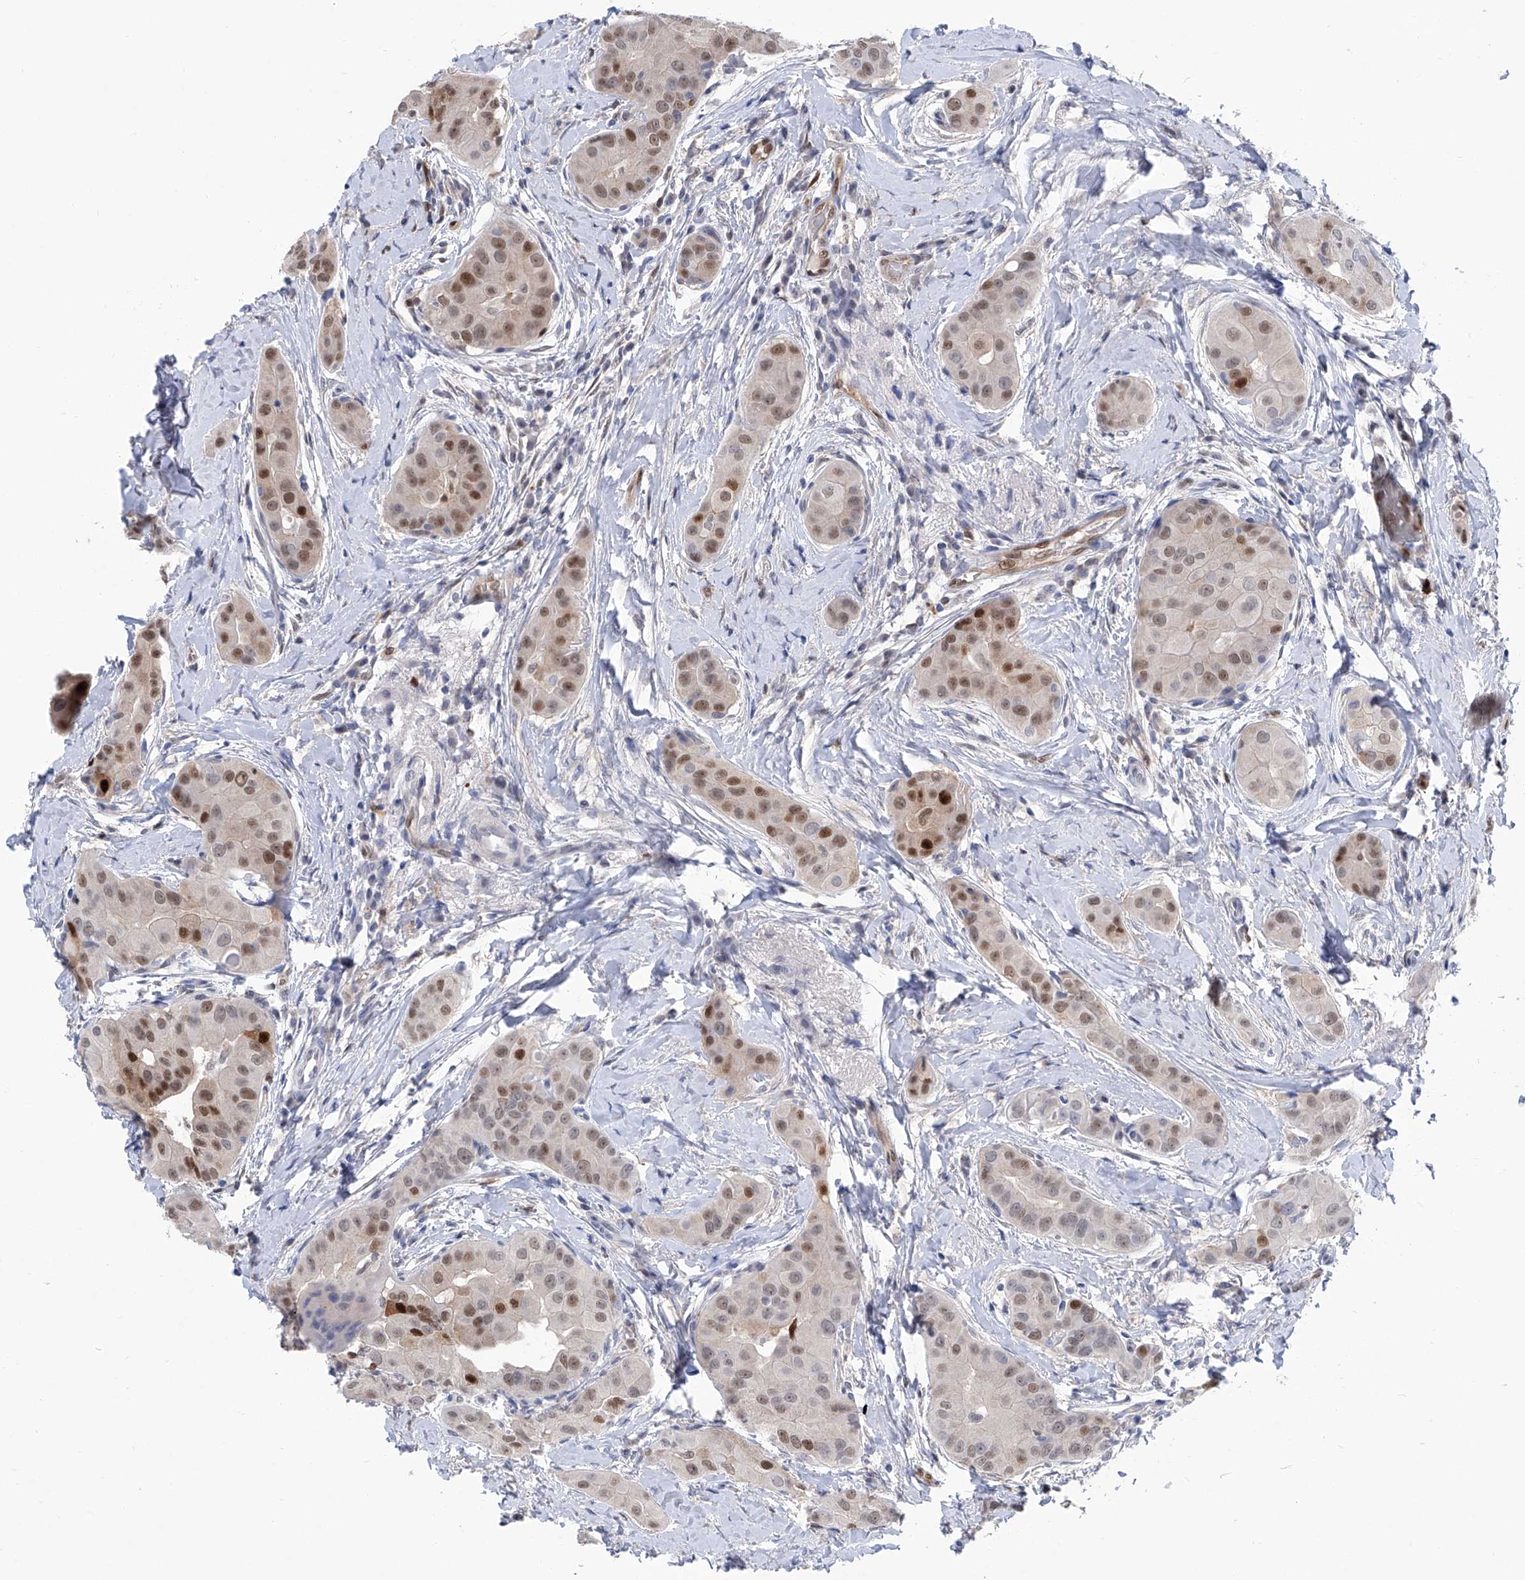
{"staining": {"intensity": "moderate", "quantity": "25%-75%", "location": "nuclear"}, "tissue": "thyroid cancer", "cell_type": "Tumor cells", "image_type": "cancer", "snomed": [{"axis": "morphology", "description": "Papillary adenocarcinoma, NOS"}, {"axis": "topography", "description": "Thyroid gland"}], "caption": "The histopathology image demonstrates a brown stain indicating the presence of a protein in the nuclear of tumor cells in papillary adenocarcinoma (thyroid). Using DAB (3,3'-diaminobenzidine) (brown) and hematoxylin (blue) stains, captured at high magnification using brightfield microscopy.", "gene": "PHF20", "patient": {"sex": "male", "age": 33}}